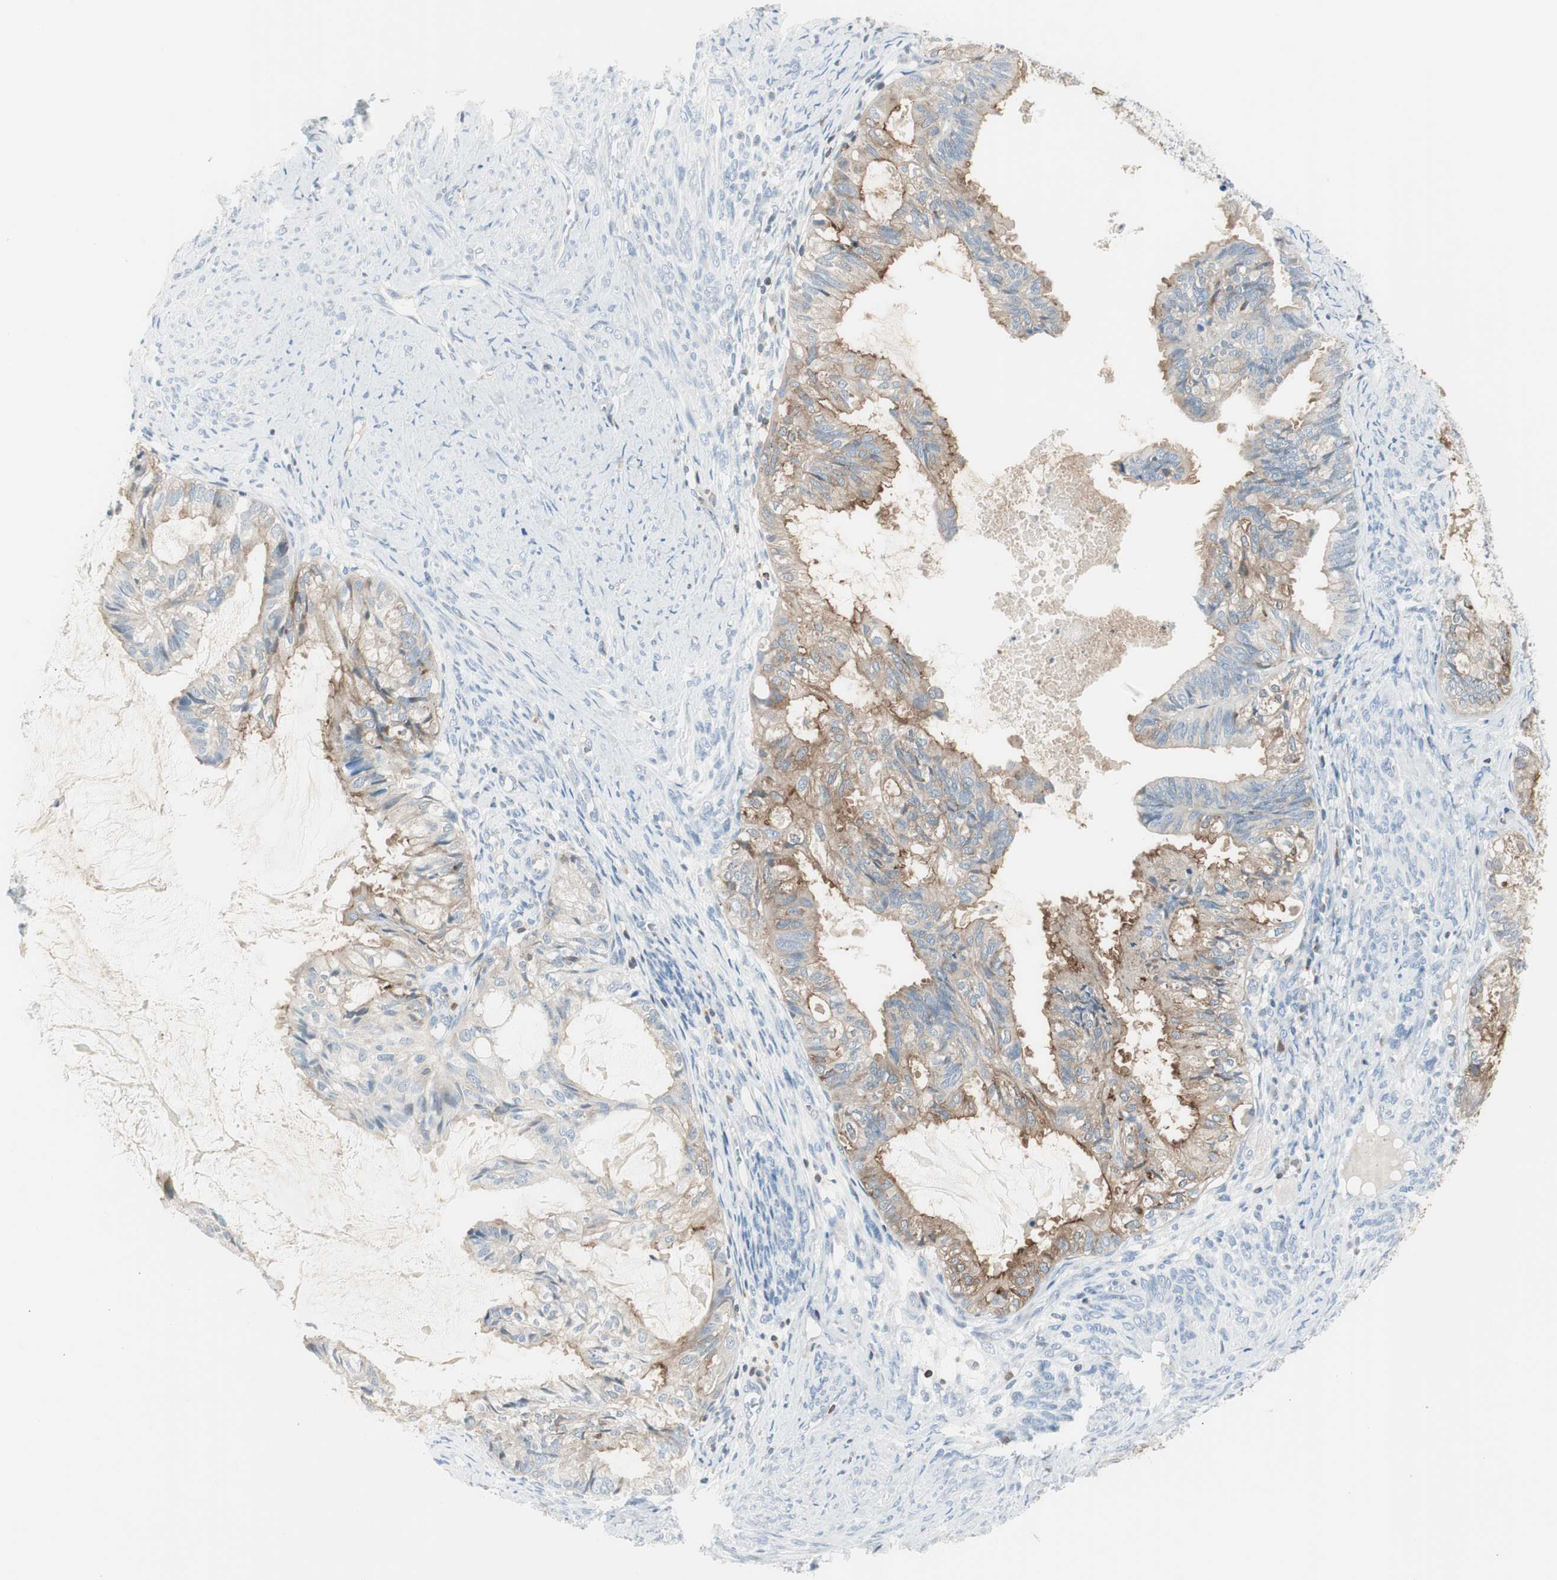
{"staining": {"intensity": "weak", "quantity": "25%-75%", "location": "cytoplasmic/membranous"}, "tissue": "cervical cancer", "cell_type": "Tumor cells", "image_type": "cancer", "snomed": [{"axis": "morphology", "description": "Normal tissue, NOS"}, {"axis": "morphology", "description": "Adenocarcinoma, NOS"}, {"axis": "topography", "description": "Cervix"}, {"axis": "topography", "description": "Endometrium"}], "caption": "Protein analysis of cervical cancer tissue exhibits weak cytoplasmic/membranous positivity in approximately 25%-75% of tumor cells.", "gene": "SLC9A3R1", "patient": {"sex": "female", "age": 86}}